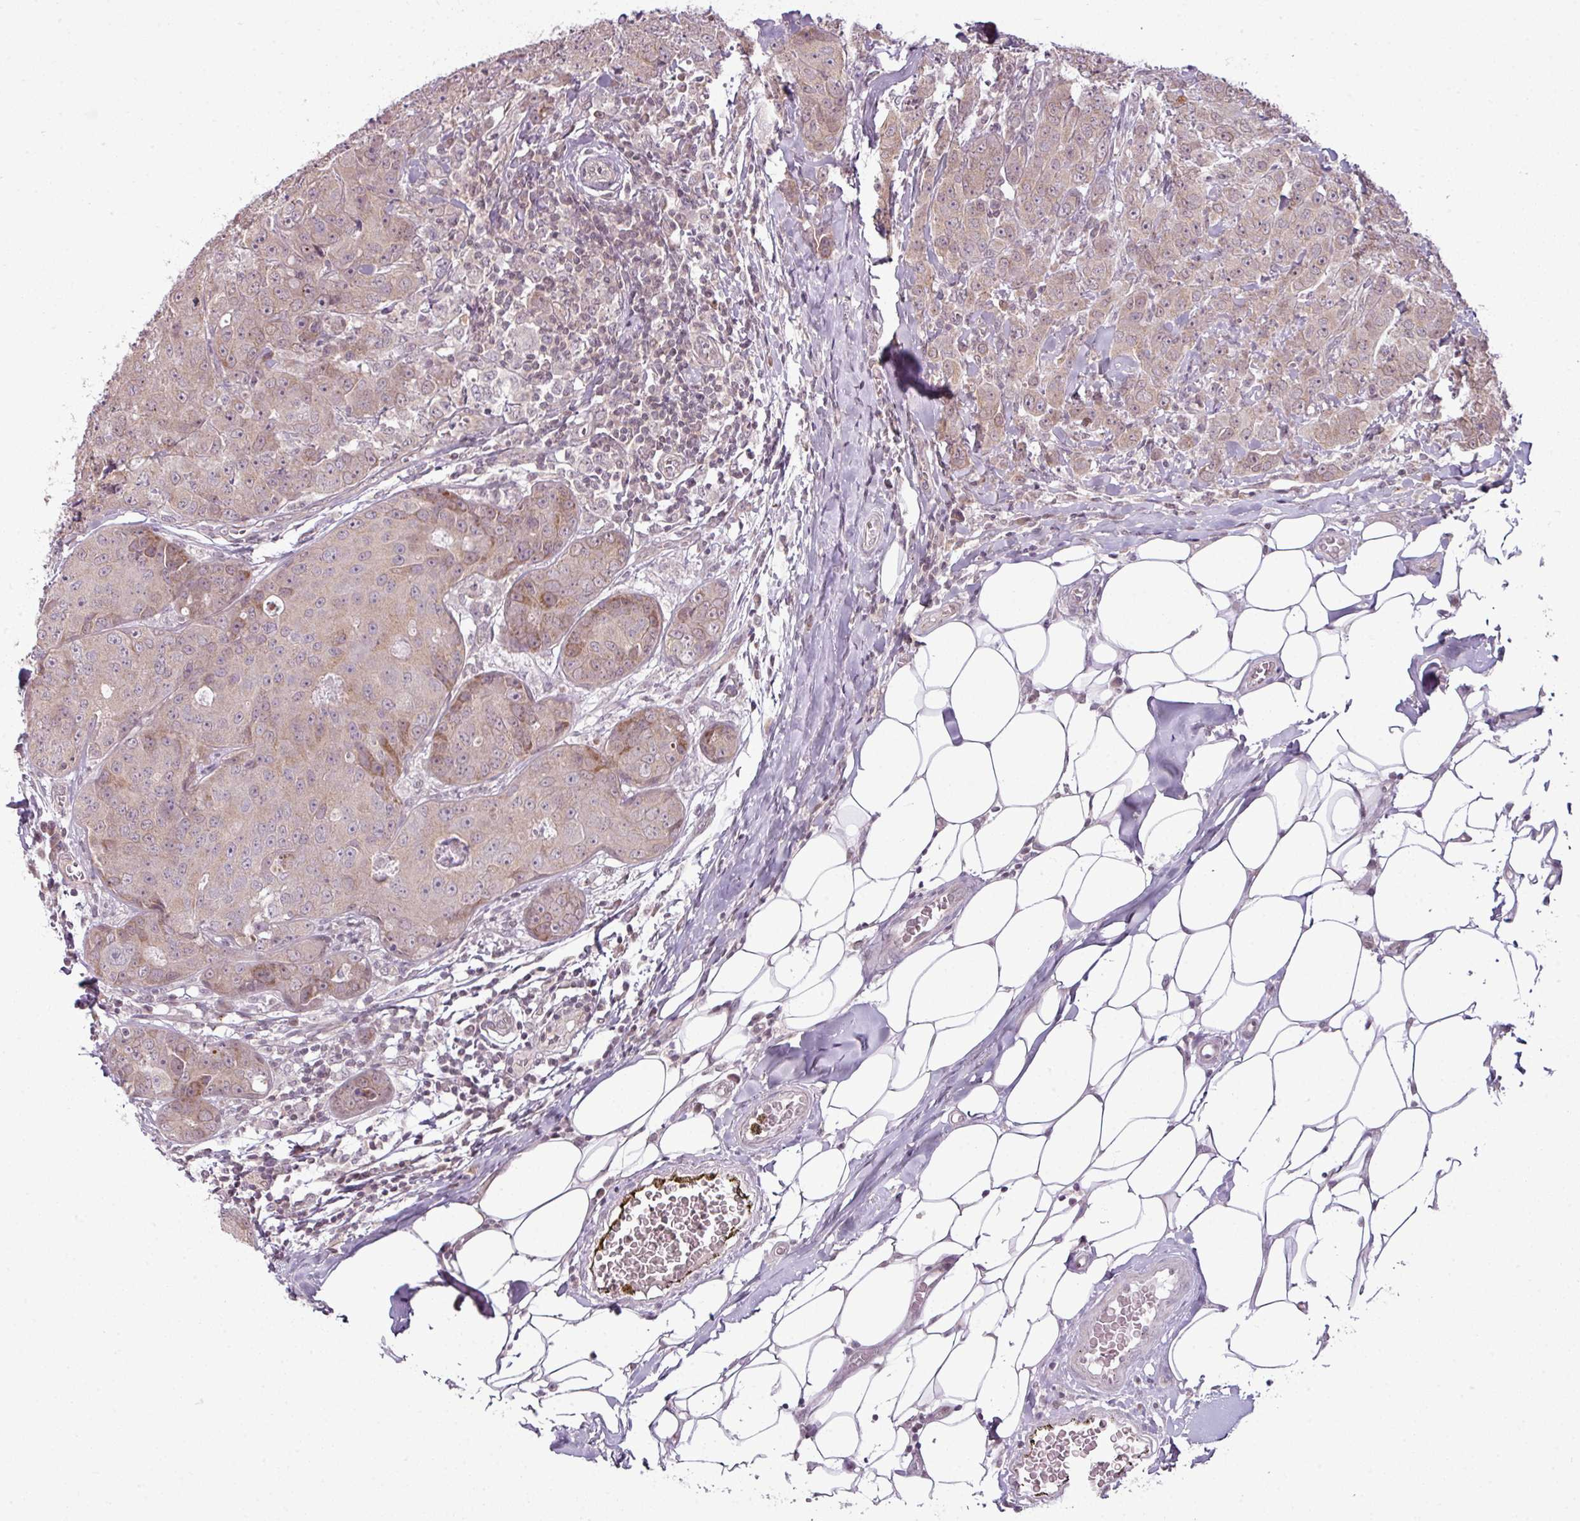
{"staining": {"intensity": "weak", "quantity": ">75%", "location": "cytoplasmic/membranous"}, "tissue": "breast cancer", "cell_type": "Tumor cells", "image_type": "cancer", "snomed": [{"axis": "morphology", "description": "Duct carcinoma"}, {"axis": "topography", "description": "Breast"}], "caption": "This photomicrograph exhibits IHC staining of breast intraductal carcinoma, with low weak cytoplasmic/membranous expression in approximately >75% of tumor cells.", "gene": "DERPC", "patient": {"sex": "female", "age": 43}}